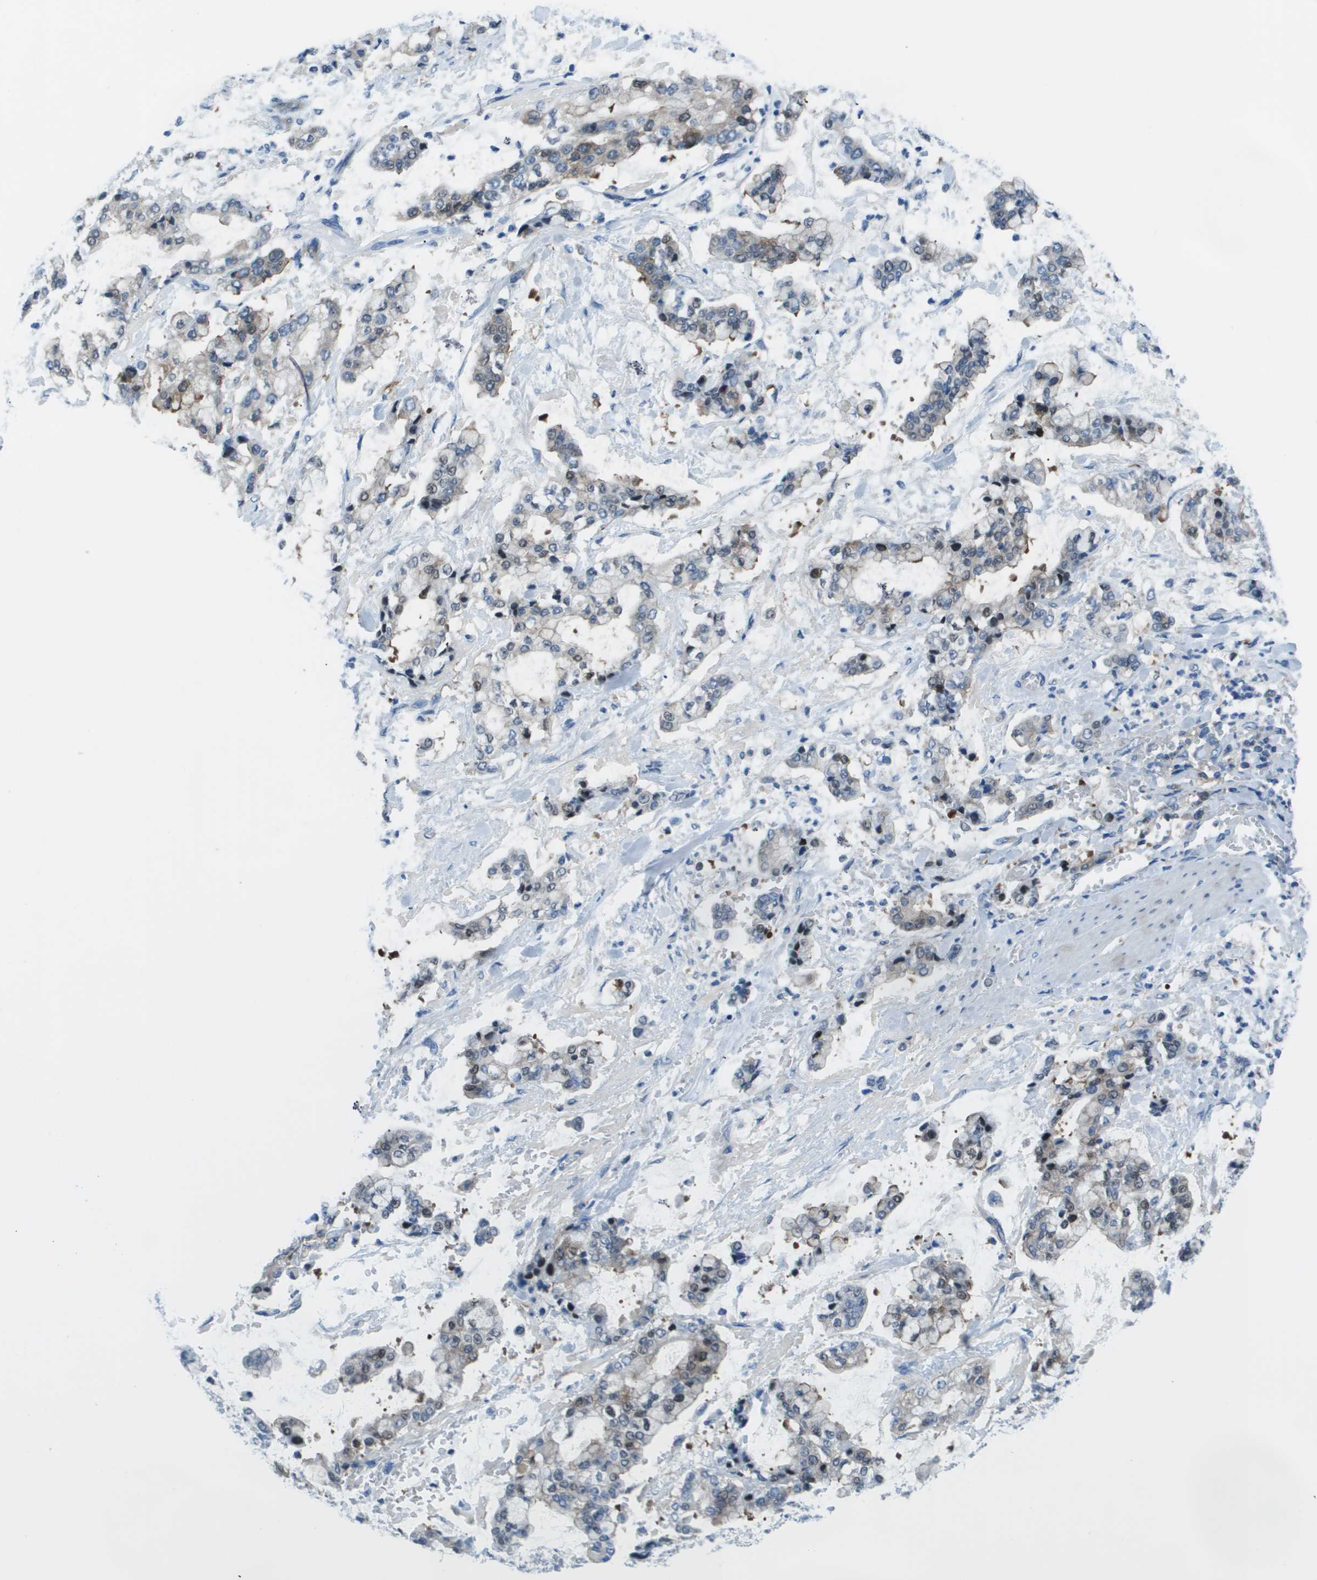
{"staining": {"intensity": "weak", "quantity": "<25%", "location": "cytoplasmic/membranous,nuclear"}, "tissue": "stomach cancer", "cell_type": "Tumor cells", "image_type": "cancer", "snomed": [{"axis": "morphology", "description": "Normal tissue, NOS"}, {"axis": "morphology", "description": "Adenocarcinoma, NOS"}, {"axis": "topography", "description": "Stomach, upper"}, {"axis": "topography", "description": "Stomach"}], "caption": "Tumor cells are negative for protein expression in human stomach cancer. (Stains: DAB (3,3'-diaminobenzidine) immunohistochemistry with hematoxylin counter stain, Microscopy: brightfield microscopy at high magnification).", "gene": "STIP1", "patient": {"sex": "male", "age": 76}}